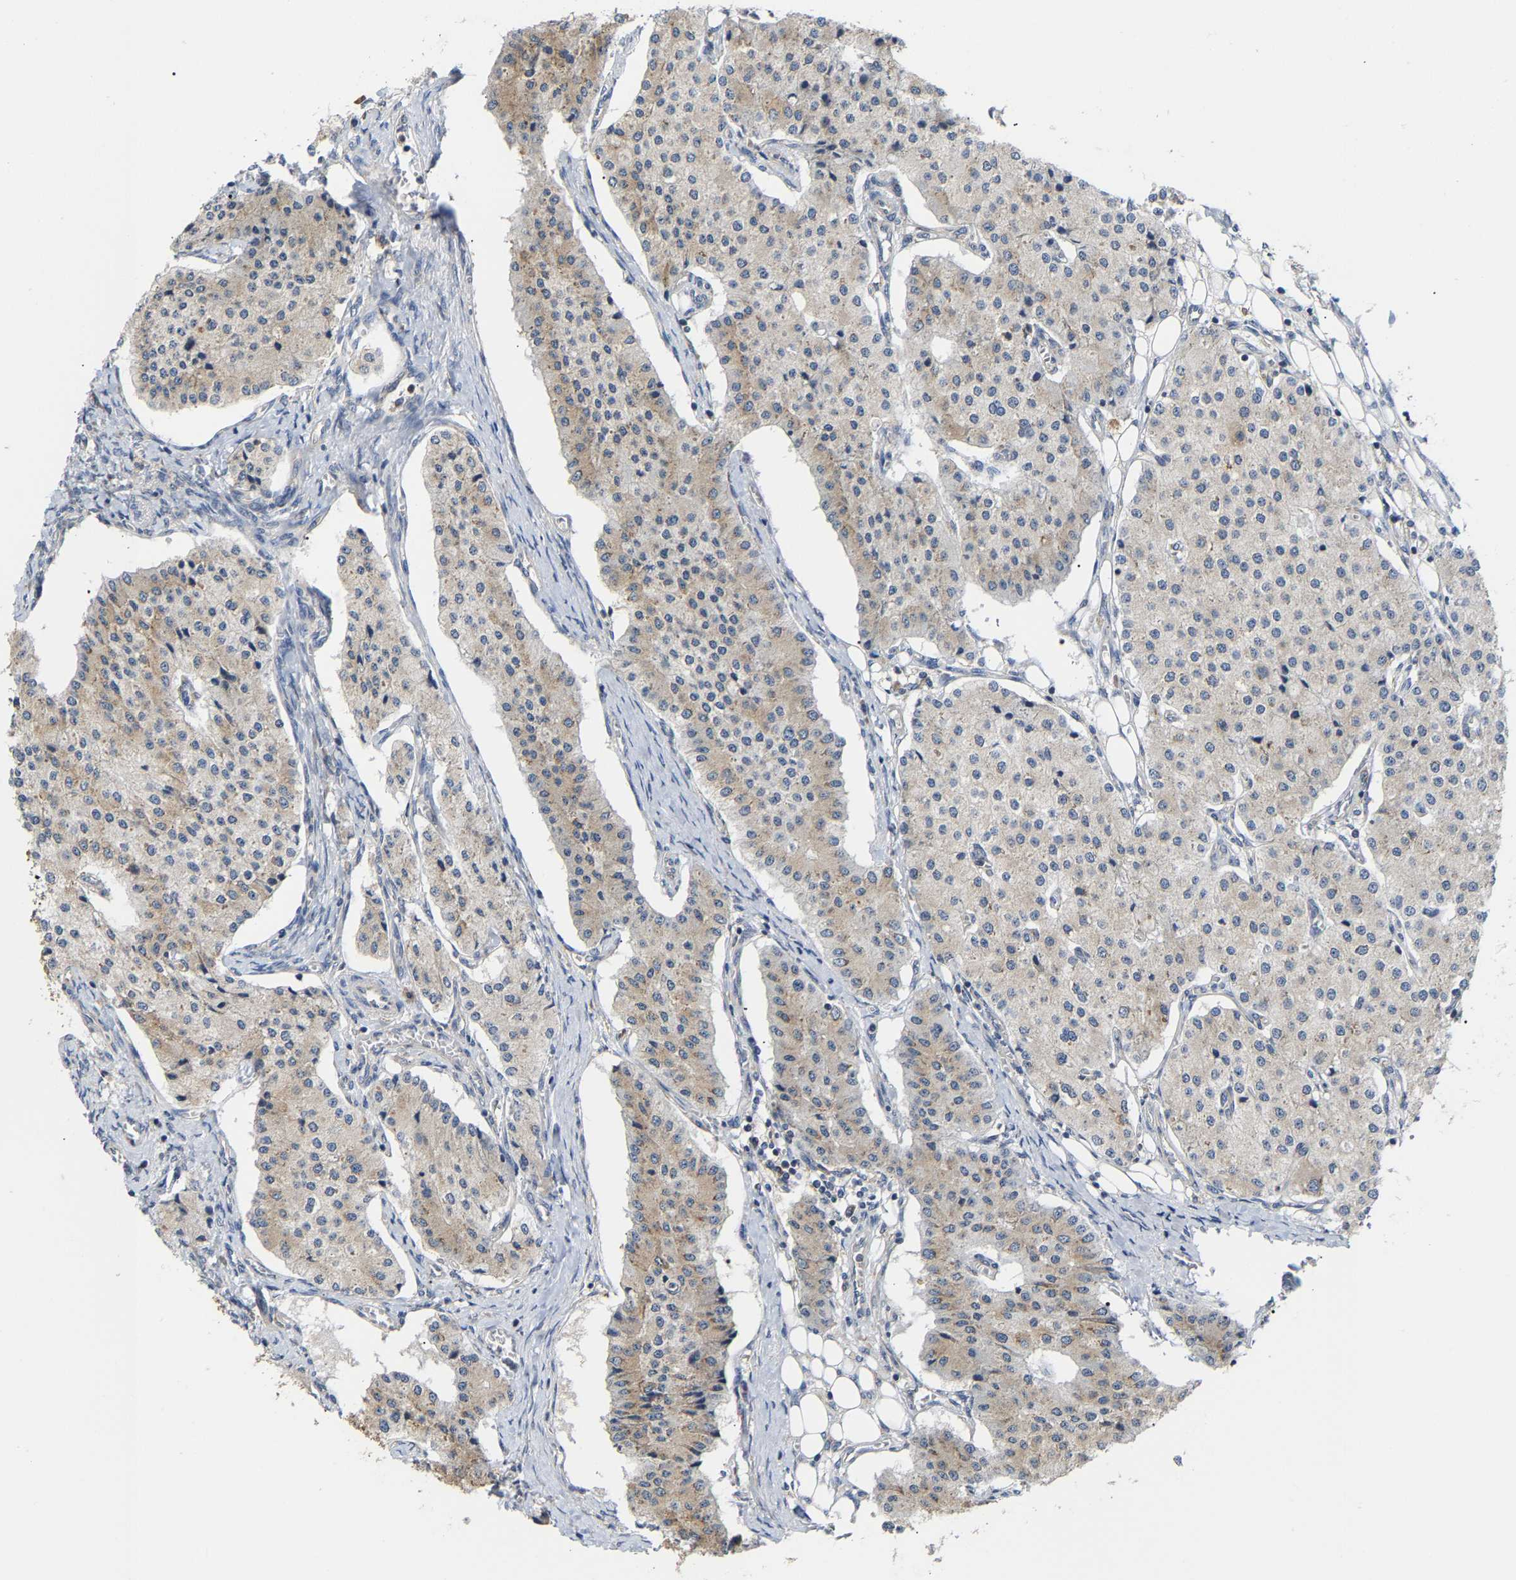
{"staining": {"intensity": "weak", "quantity": "25%-75%", "location": "cytoplasmic/membranous"}, "tissue": "carcinoid", "cell_type": "Tumor cells", "image_type": "cancer", "snomed": [{"axis": "morphology", "description": "Carcinoid, malignant, NOS"}, {"axis": "topography", "description": "Colon"}], "caption": "DAB (3,3'-diaminobenzidine) immunohistochemical staining of human malignant carcinoid displays weak cytoplasmic/membranous protein positivity in approximately 25%-75% of tumor cells. (brown staining indicates protein expression, while blue staining denotes nuclei).", "gene": "ARAP1", "patient": {"sex": "female", "age": 52}}